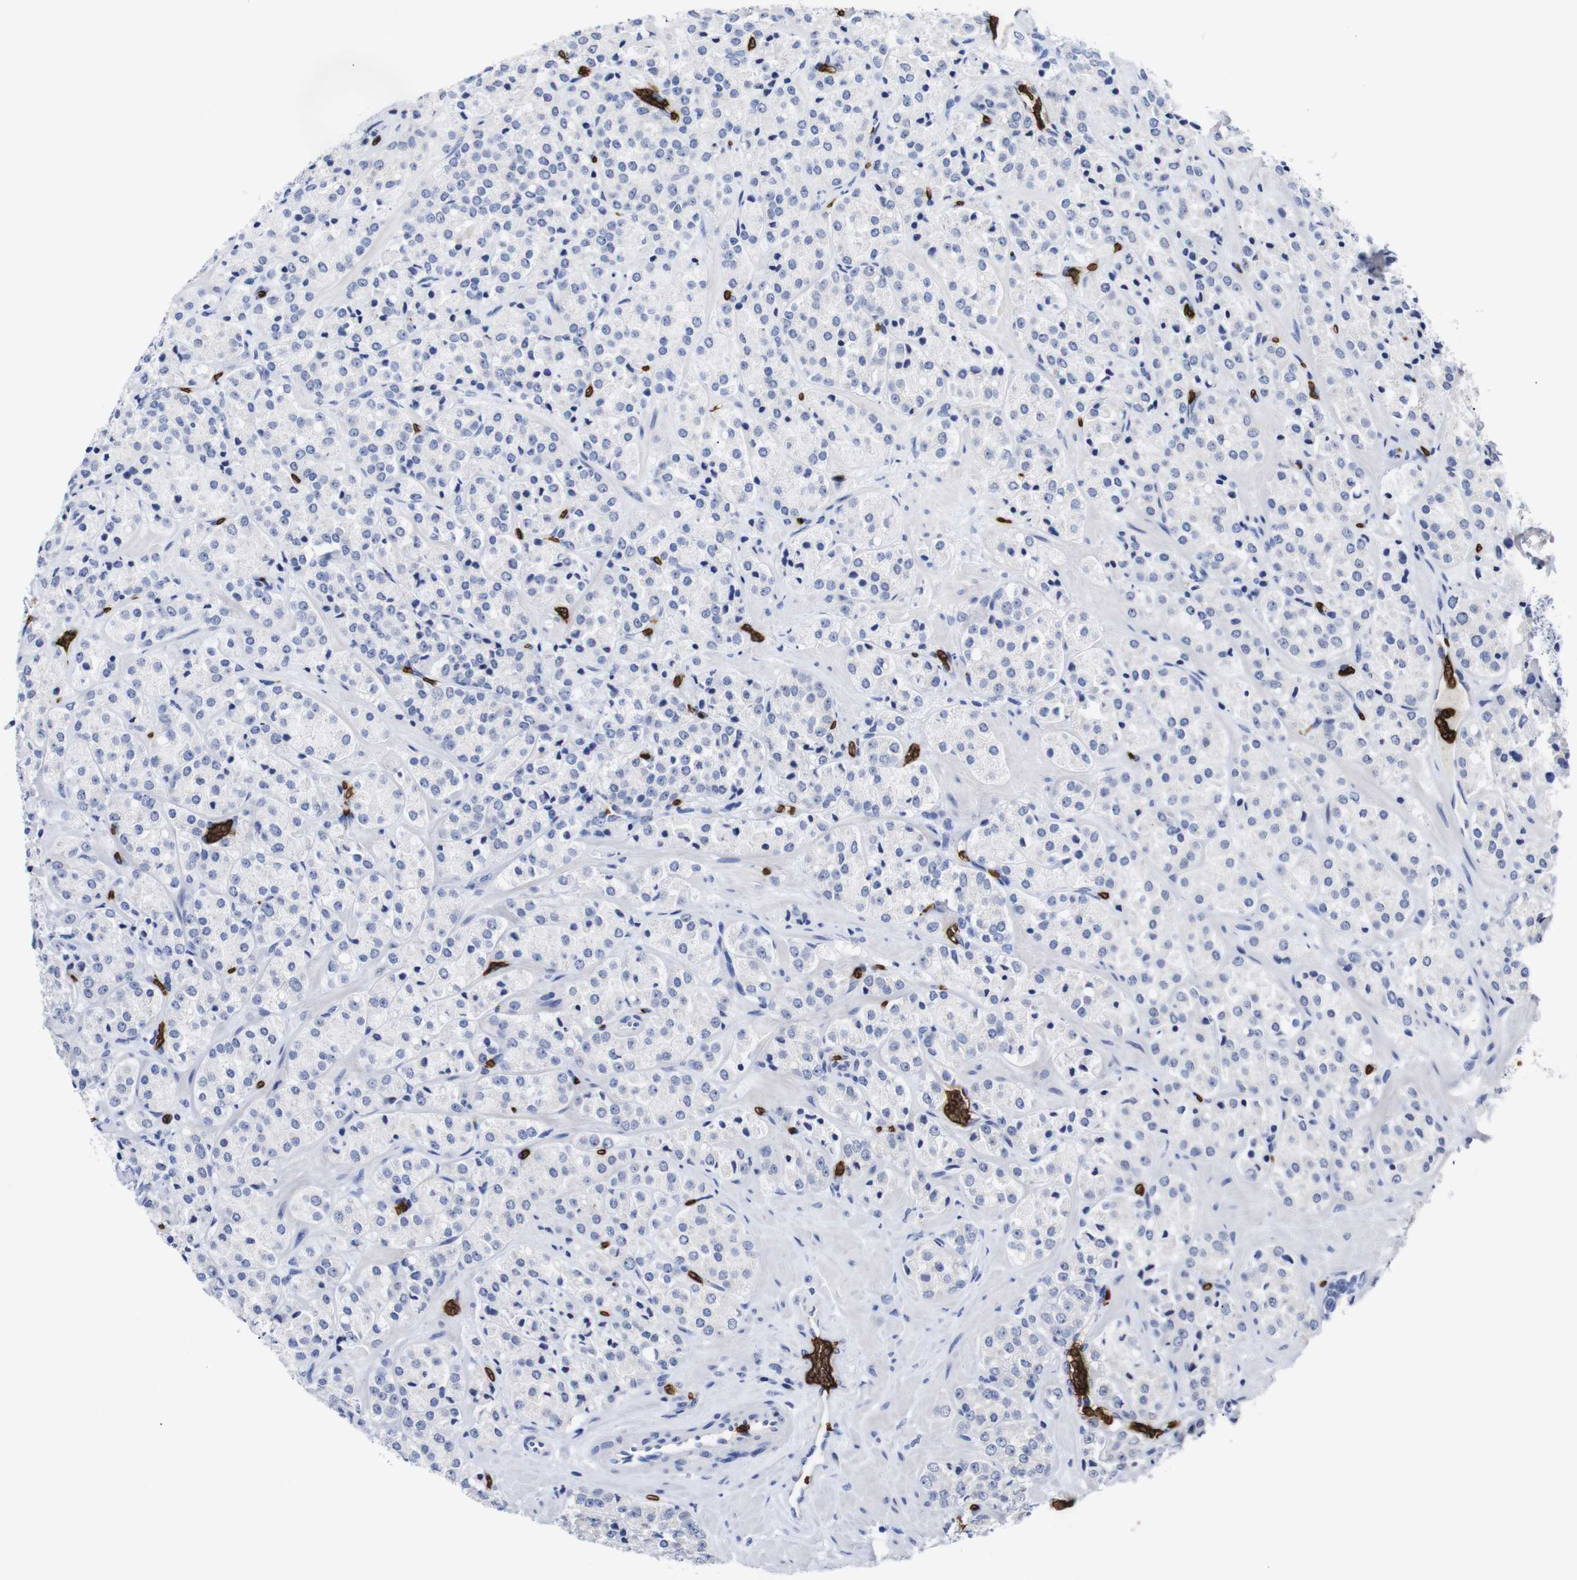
{"staining": {"intensity": "negative", "quantity": "none", "location": "none"}, "tissue": "prostate cancer", "cell_type": "Tumor cells", "image_type": "cancer", "snomed": [{"axis": "morphology", "description": "Adenocarcinoma, High grade"}, {"axis": "topography", "description": "Prostate"}], "caption": "This photomicrograph is of prostate cancer stained with immunohistochemistry to label a protein in brown with the nuclei are counter-stained blue. There is no expression in tumor cells.", "gene": "S1PR2", "patient": {"sex": "male", "age": 64}}